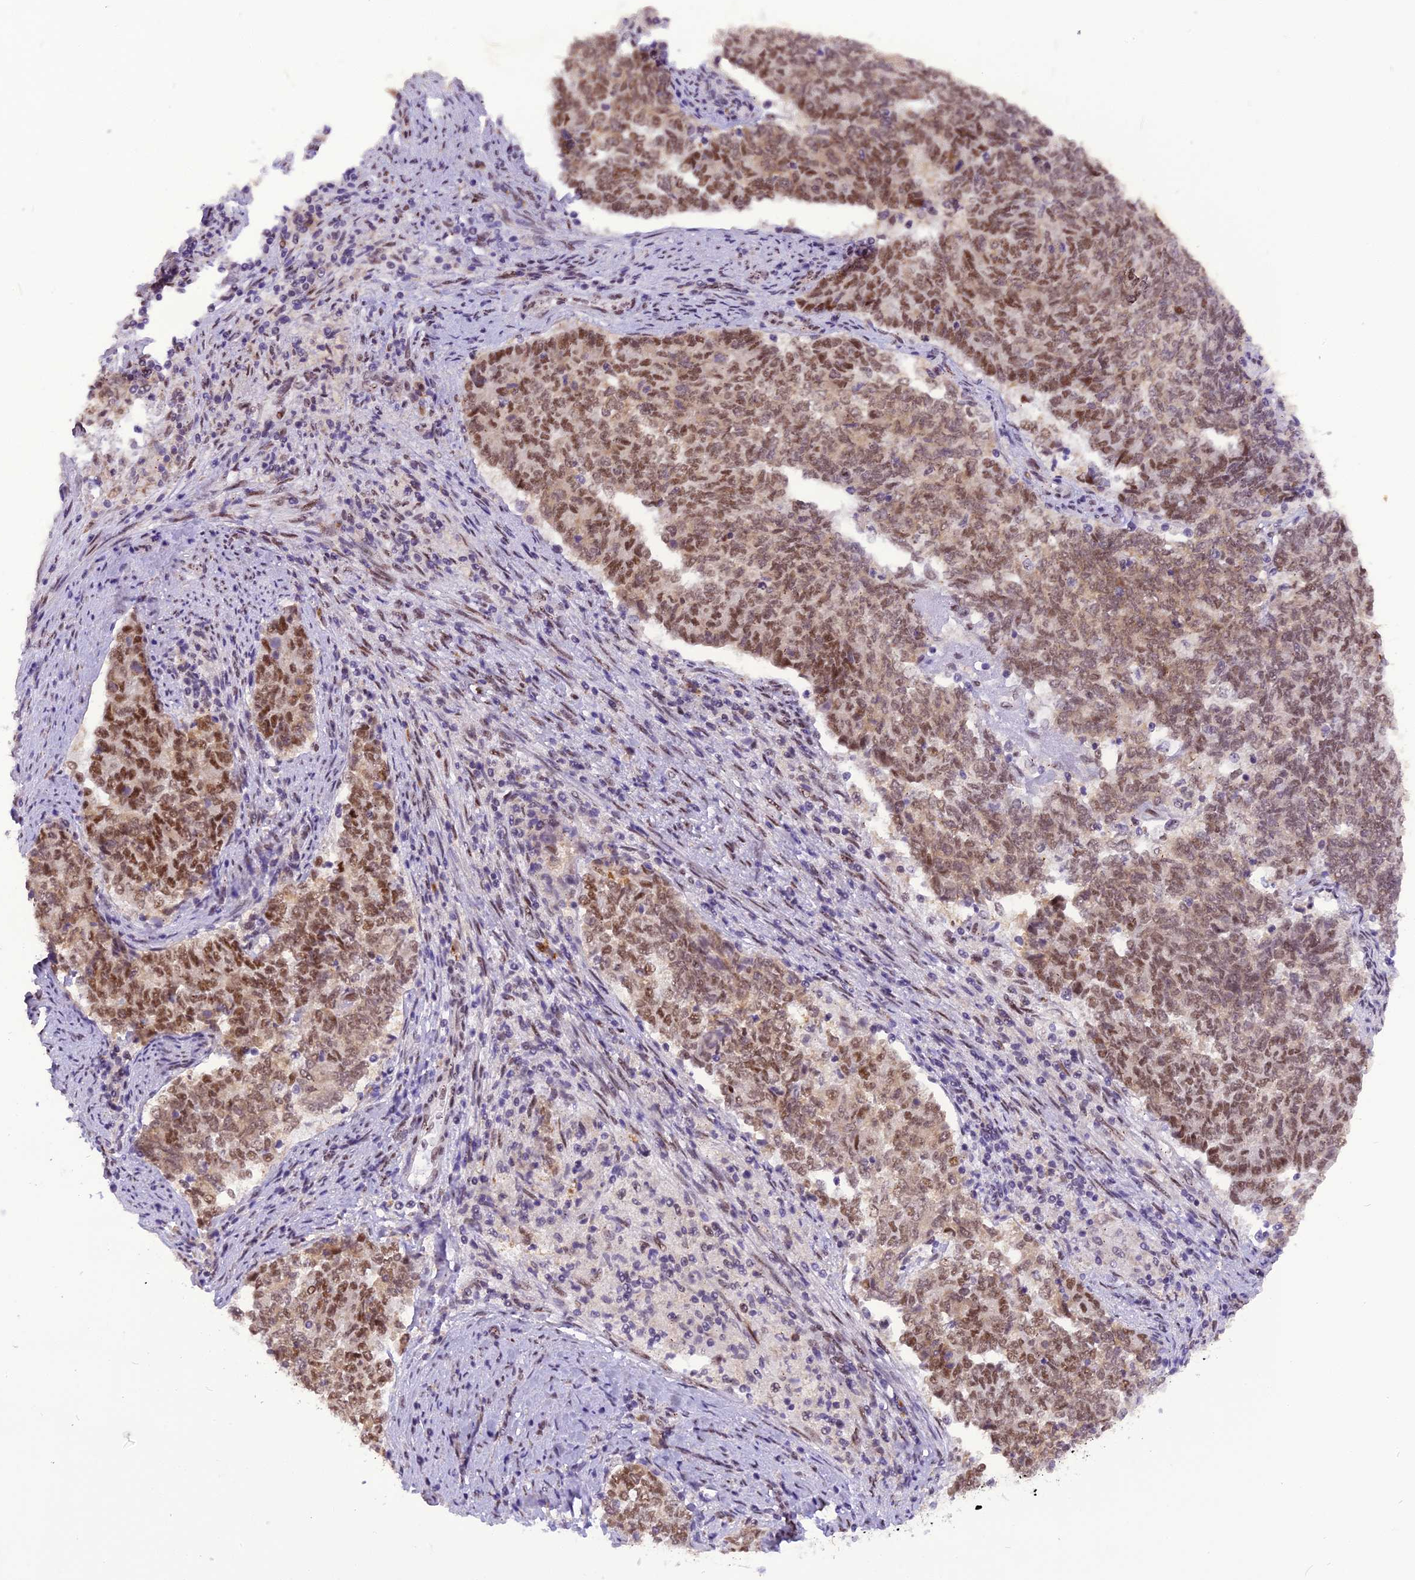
{"staining": {"intensity": "moderate", "quantity": ">75%", "location": "nuclear"}, "tissue": "endometrial cancer", "cell_type": "Tumor cells", "image_type": "cancer", "snomed": [{"axis": "morphology", "description": "Adenocarcinoma, NOS"}, {"axis": "topography", "description": "Endometrium"}], "caption": "Moderate nuclear expression is identified in approximately >75% of tumor cells in endometrial cancer (adenocarcinoma).", "gene": "IRF2BP1", "patient": {"sex": "female", "age": 80}}